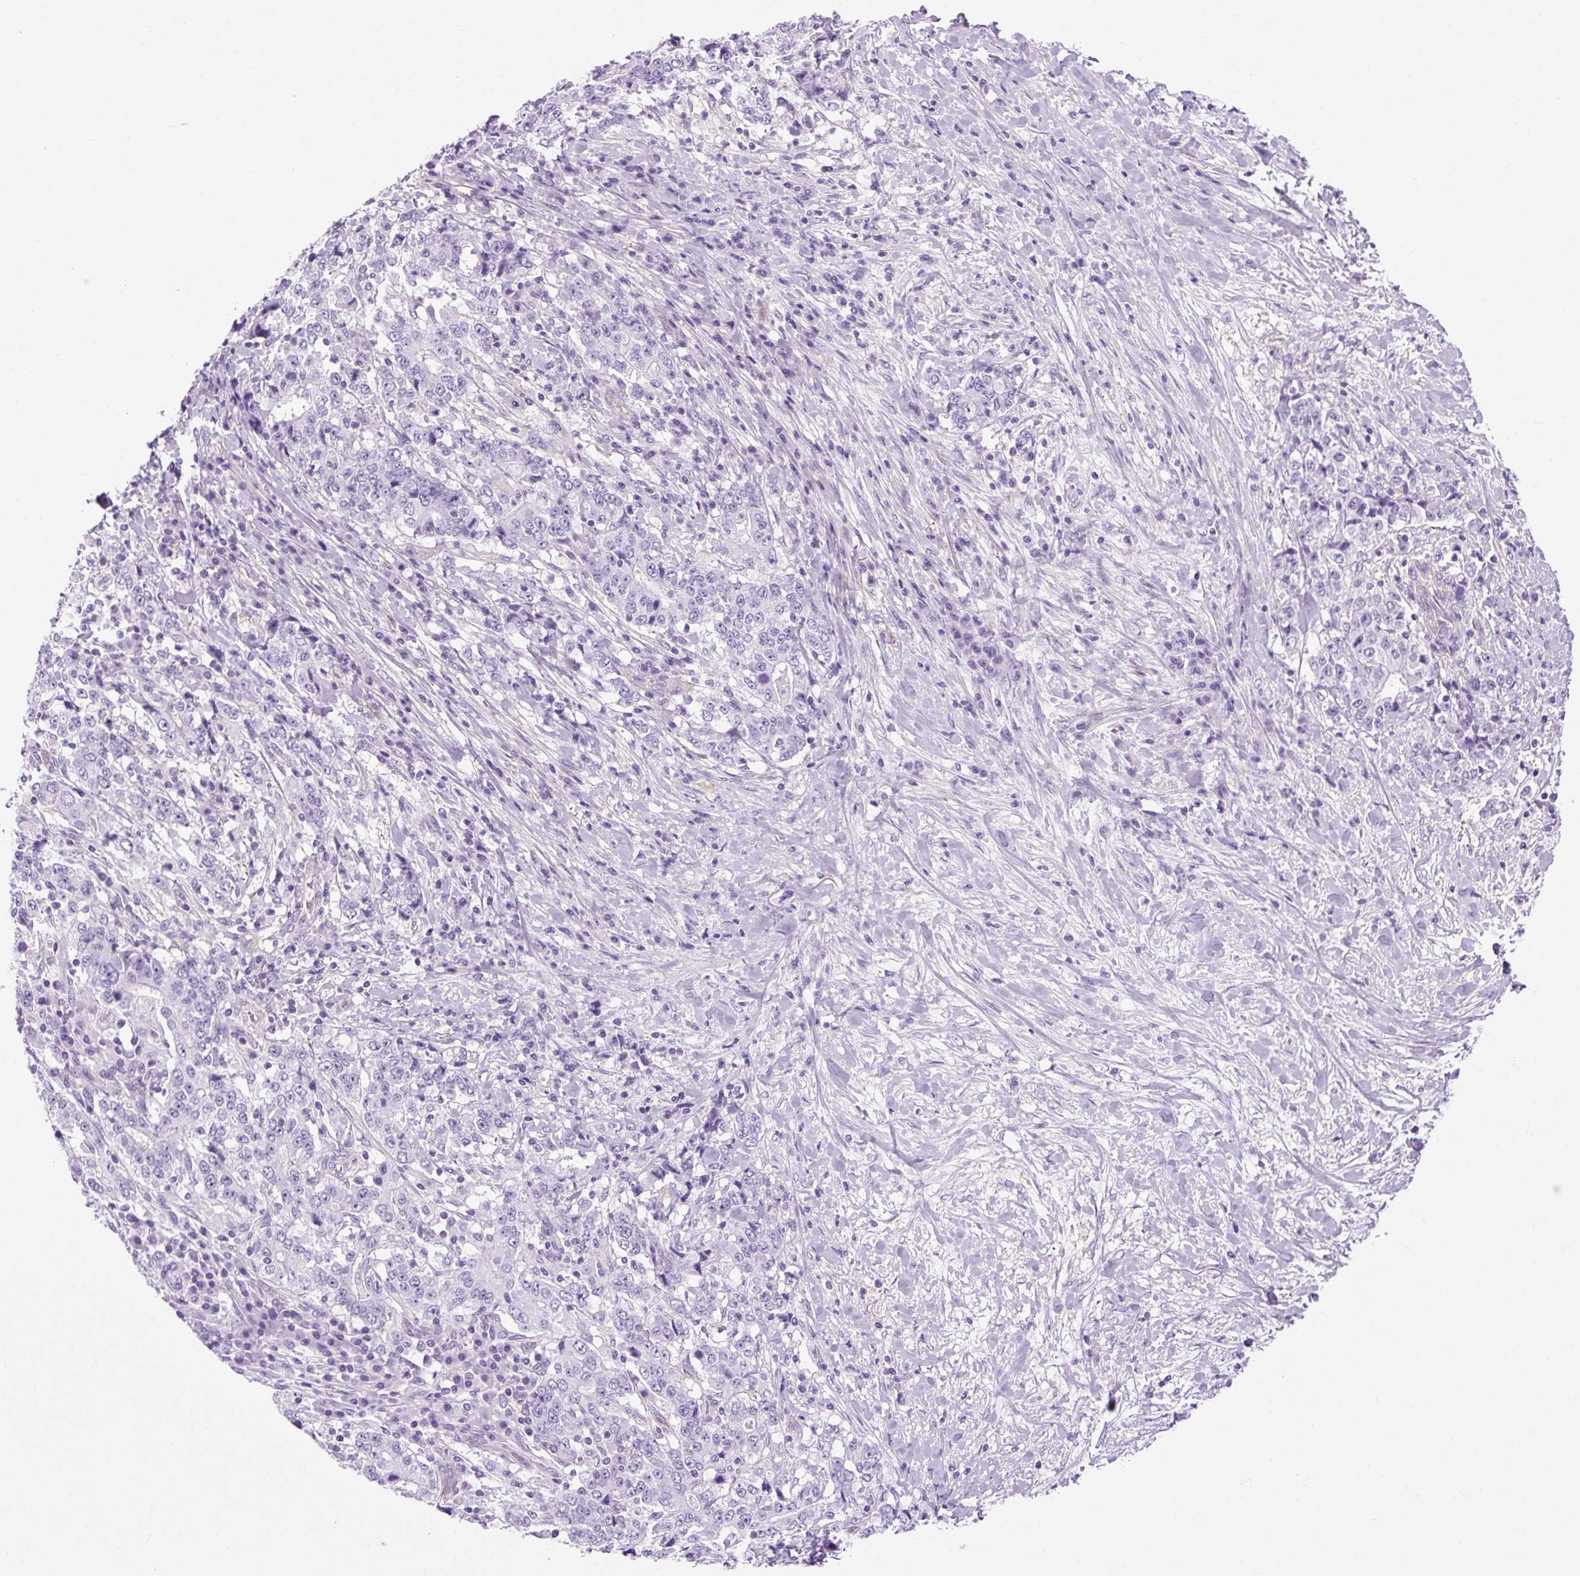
{"staining": {"intensity": "negative", "quantity": "none", "location": "none"}, "tissue": "stomach cancer", "cell_type": "Tumor cells", "image_type": "cancer", "snomed": [{"axis": "morphology", "description": "Normal tissue, NOS"}, {"axis": "morphology", "description": "Adenocarcinoma, NOS"}, {"axis": "topography", "description": "Stomach, upper"}, {"axis": "topography", "description": "Stomach"}], "caption": "Immunohistochemistry (IHC) photomicrograph of human stomach cancer stained for a protein (brown), which demonstrates no expression in tumor cells.", "gene": "OOEP", "patient": {"sex": "male", "age": 59}}